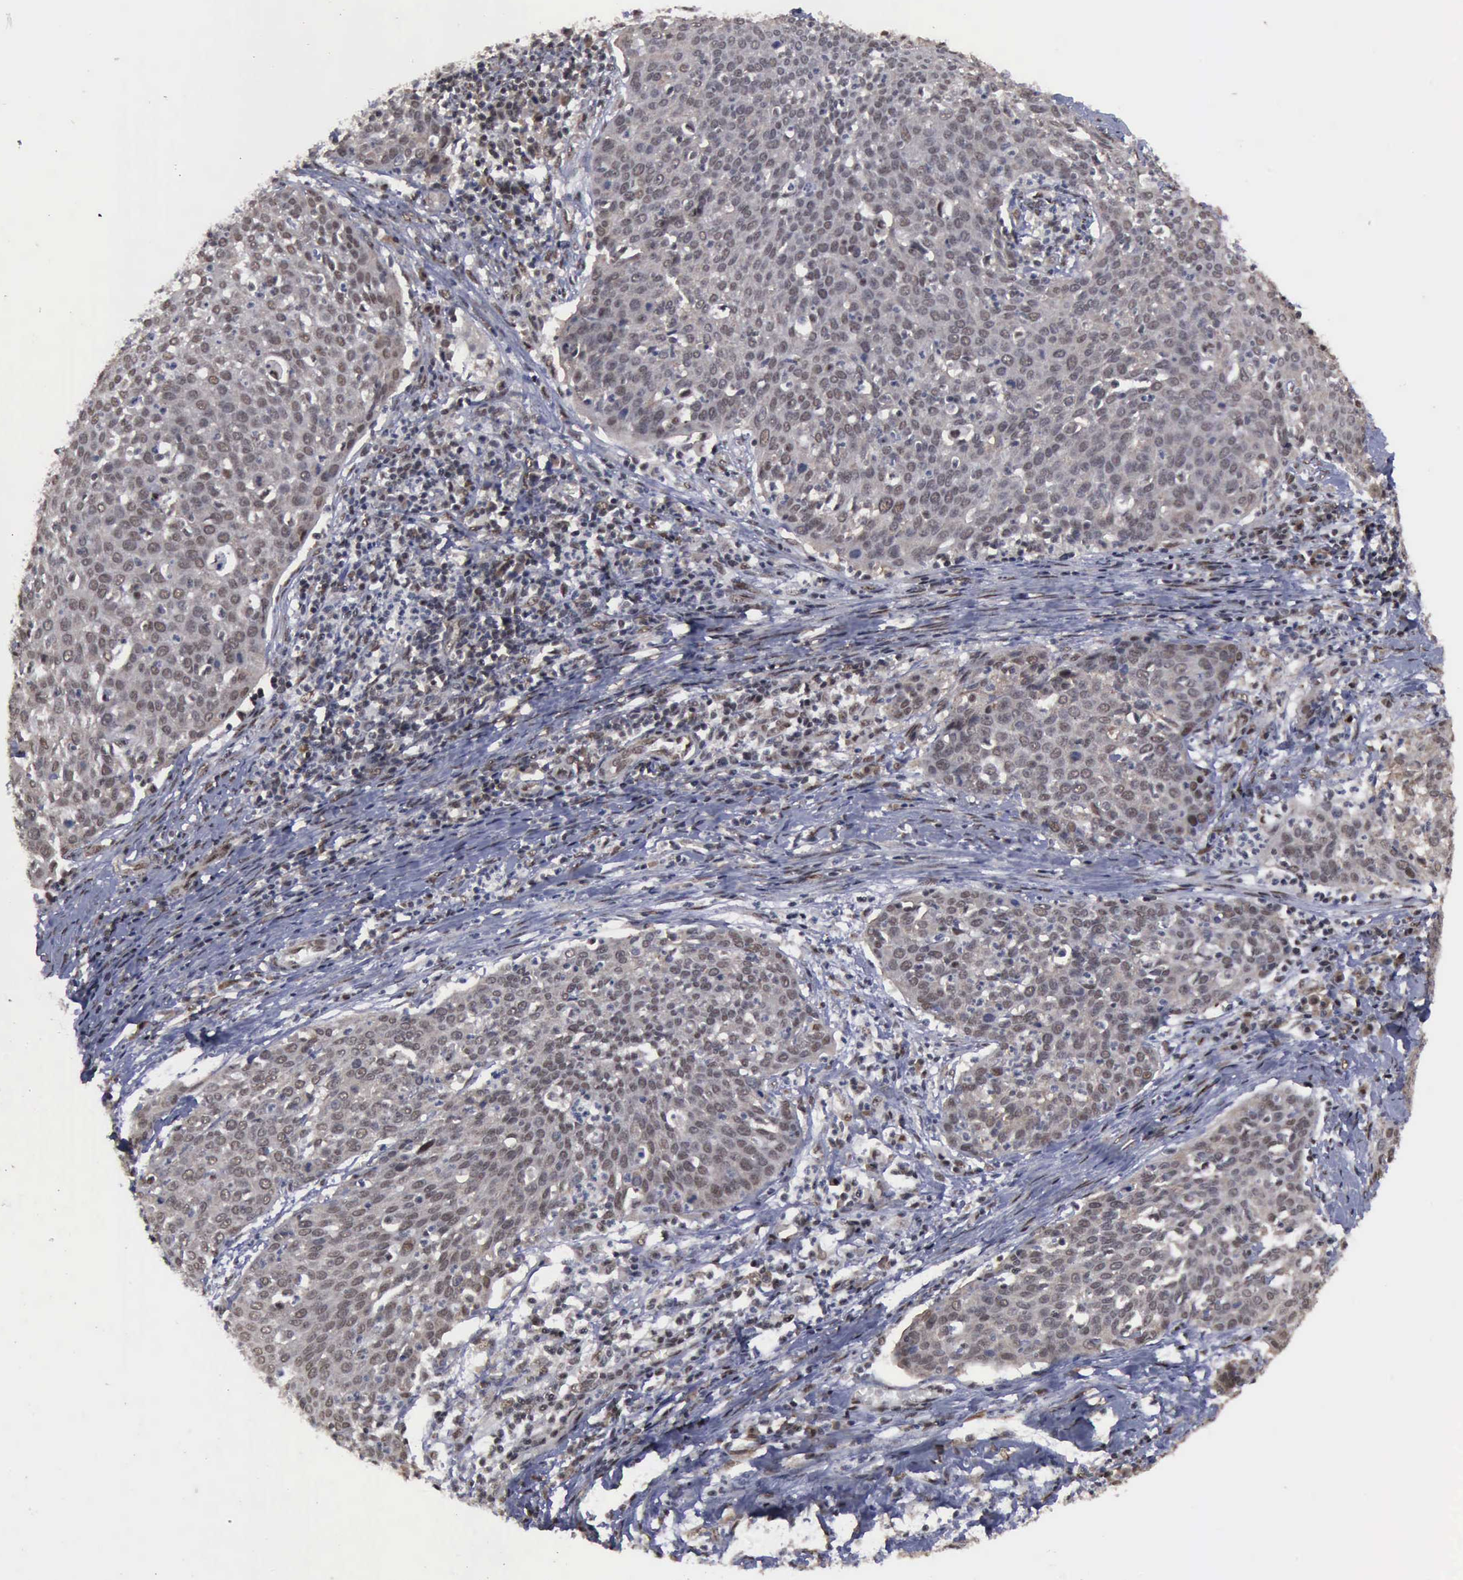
{"staining": {"intensity": "weak", "quantity": "25%-75%", "location": "nuclear"}, "tissue": "cervical cancer", "cell_type": "Tumor cells", "image_type": "cancer", "snomed": [{"axis": "morphology", "description": "Squamous cell carcinoma, NOS"}, {"axis": "topography", "description": "Cervix"}], "caption": "Tumor cells reveal low levels of weak nuclear positivity in approximately 25%-75% of cells in squamous cell carcinoma (cervical).", "gene": "RTCB", "patient": {"sex": "female", "age": 38}}